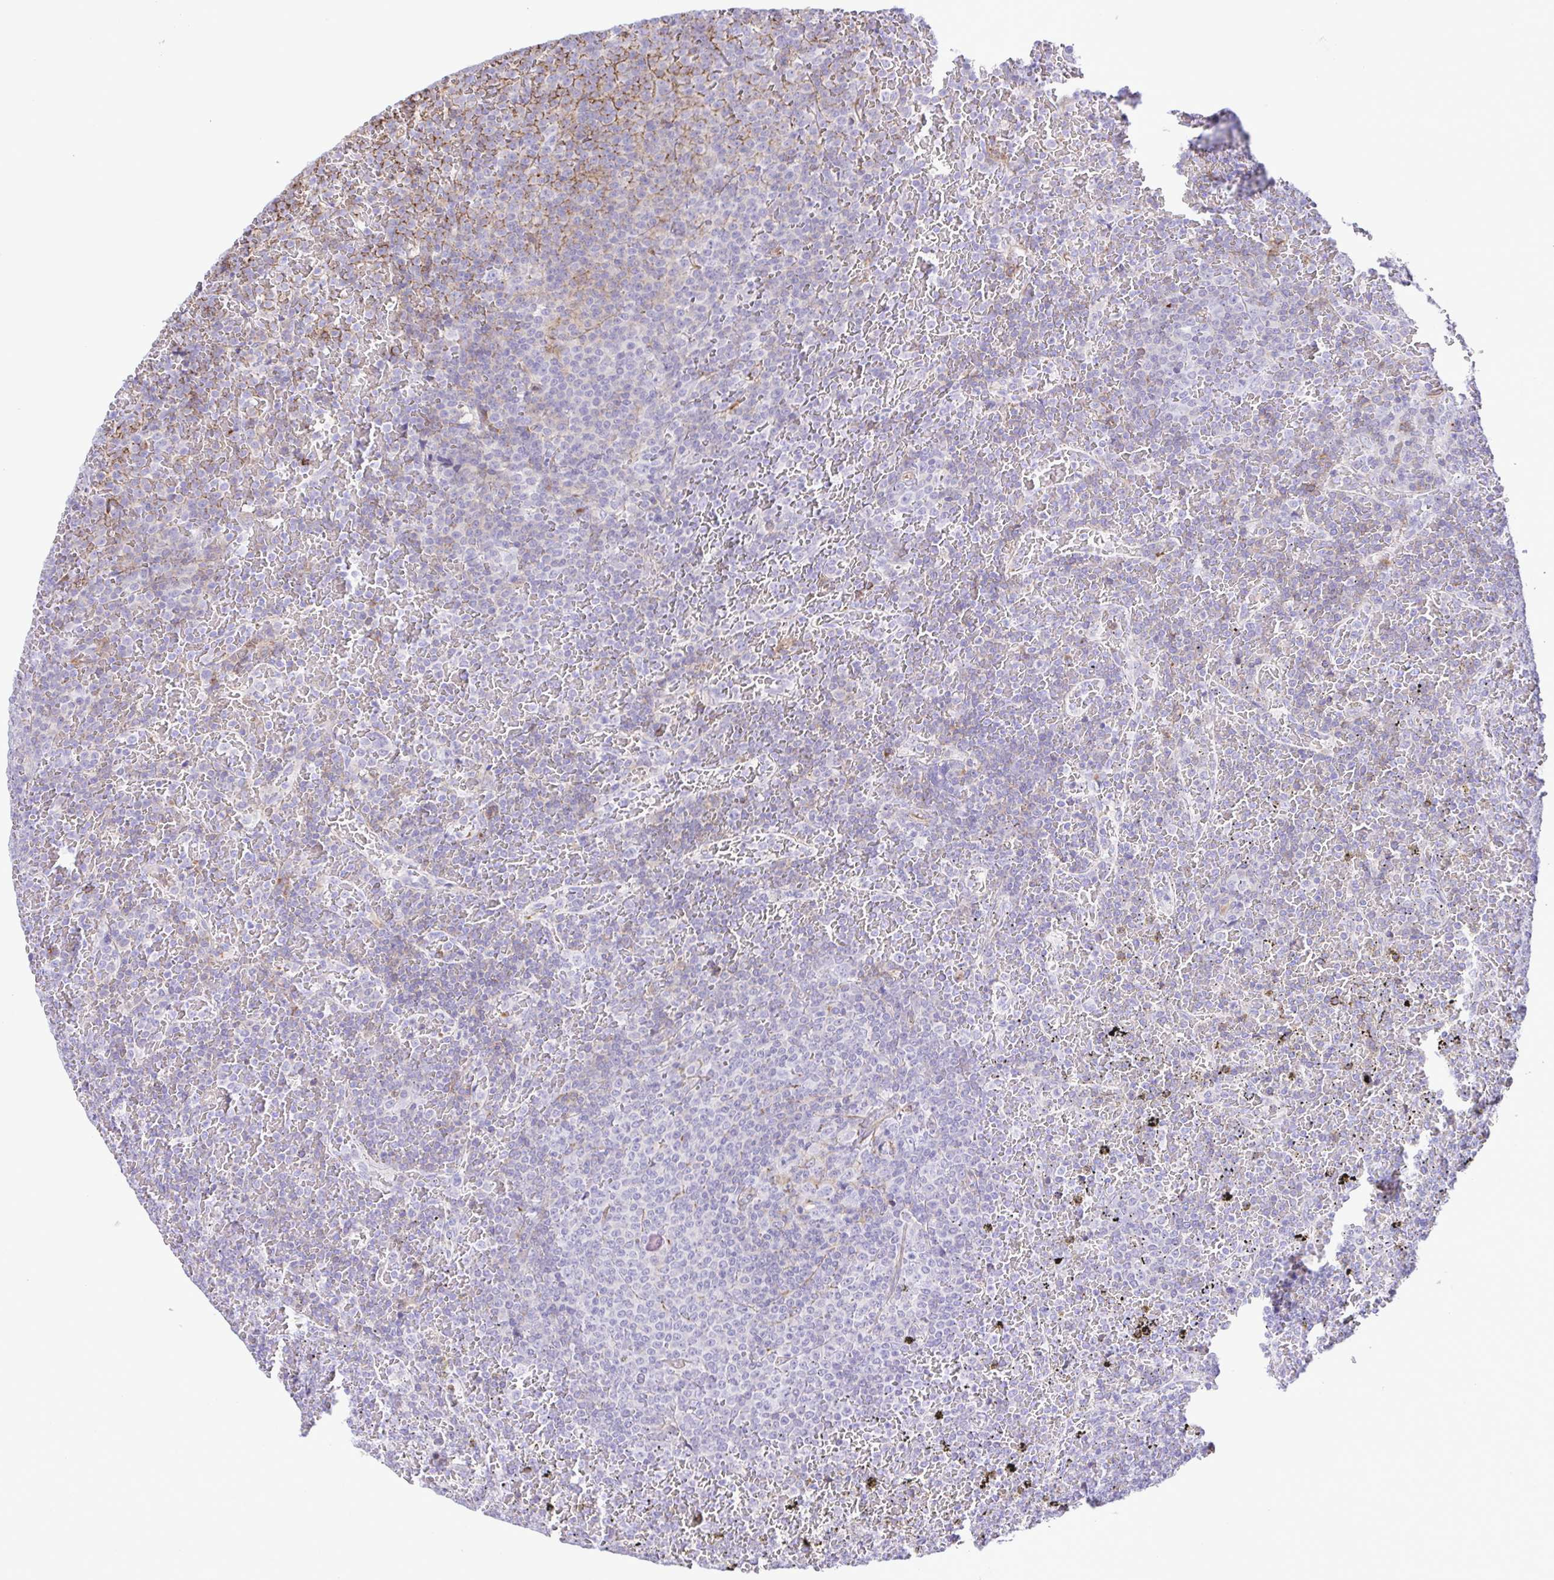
{"staining": {"intensity": "weak", "quantity": "25%-75%", "location": "cytoplasmic/membranous"}, "tissue": "lymphoma", "cell_type": "Tumor cells", "image_type": "cancer", "snomed": [{"axis": "morphology", "description": "Malignant lymphoma, non-Hodgkin's type, Low grade"}, {"axis": "topography", "description": "Spleen"}], "caption": "This is a micrograph of immunohistochemistry staining of lymphoma, which shows weak staining in the cytoplasmic/membranous of tumor cells.", "gene": "FLT1", "patient": {"sex": "female", "age": 77}}